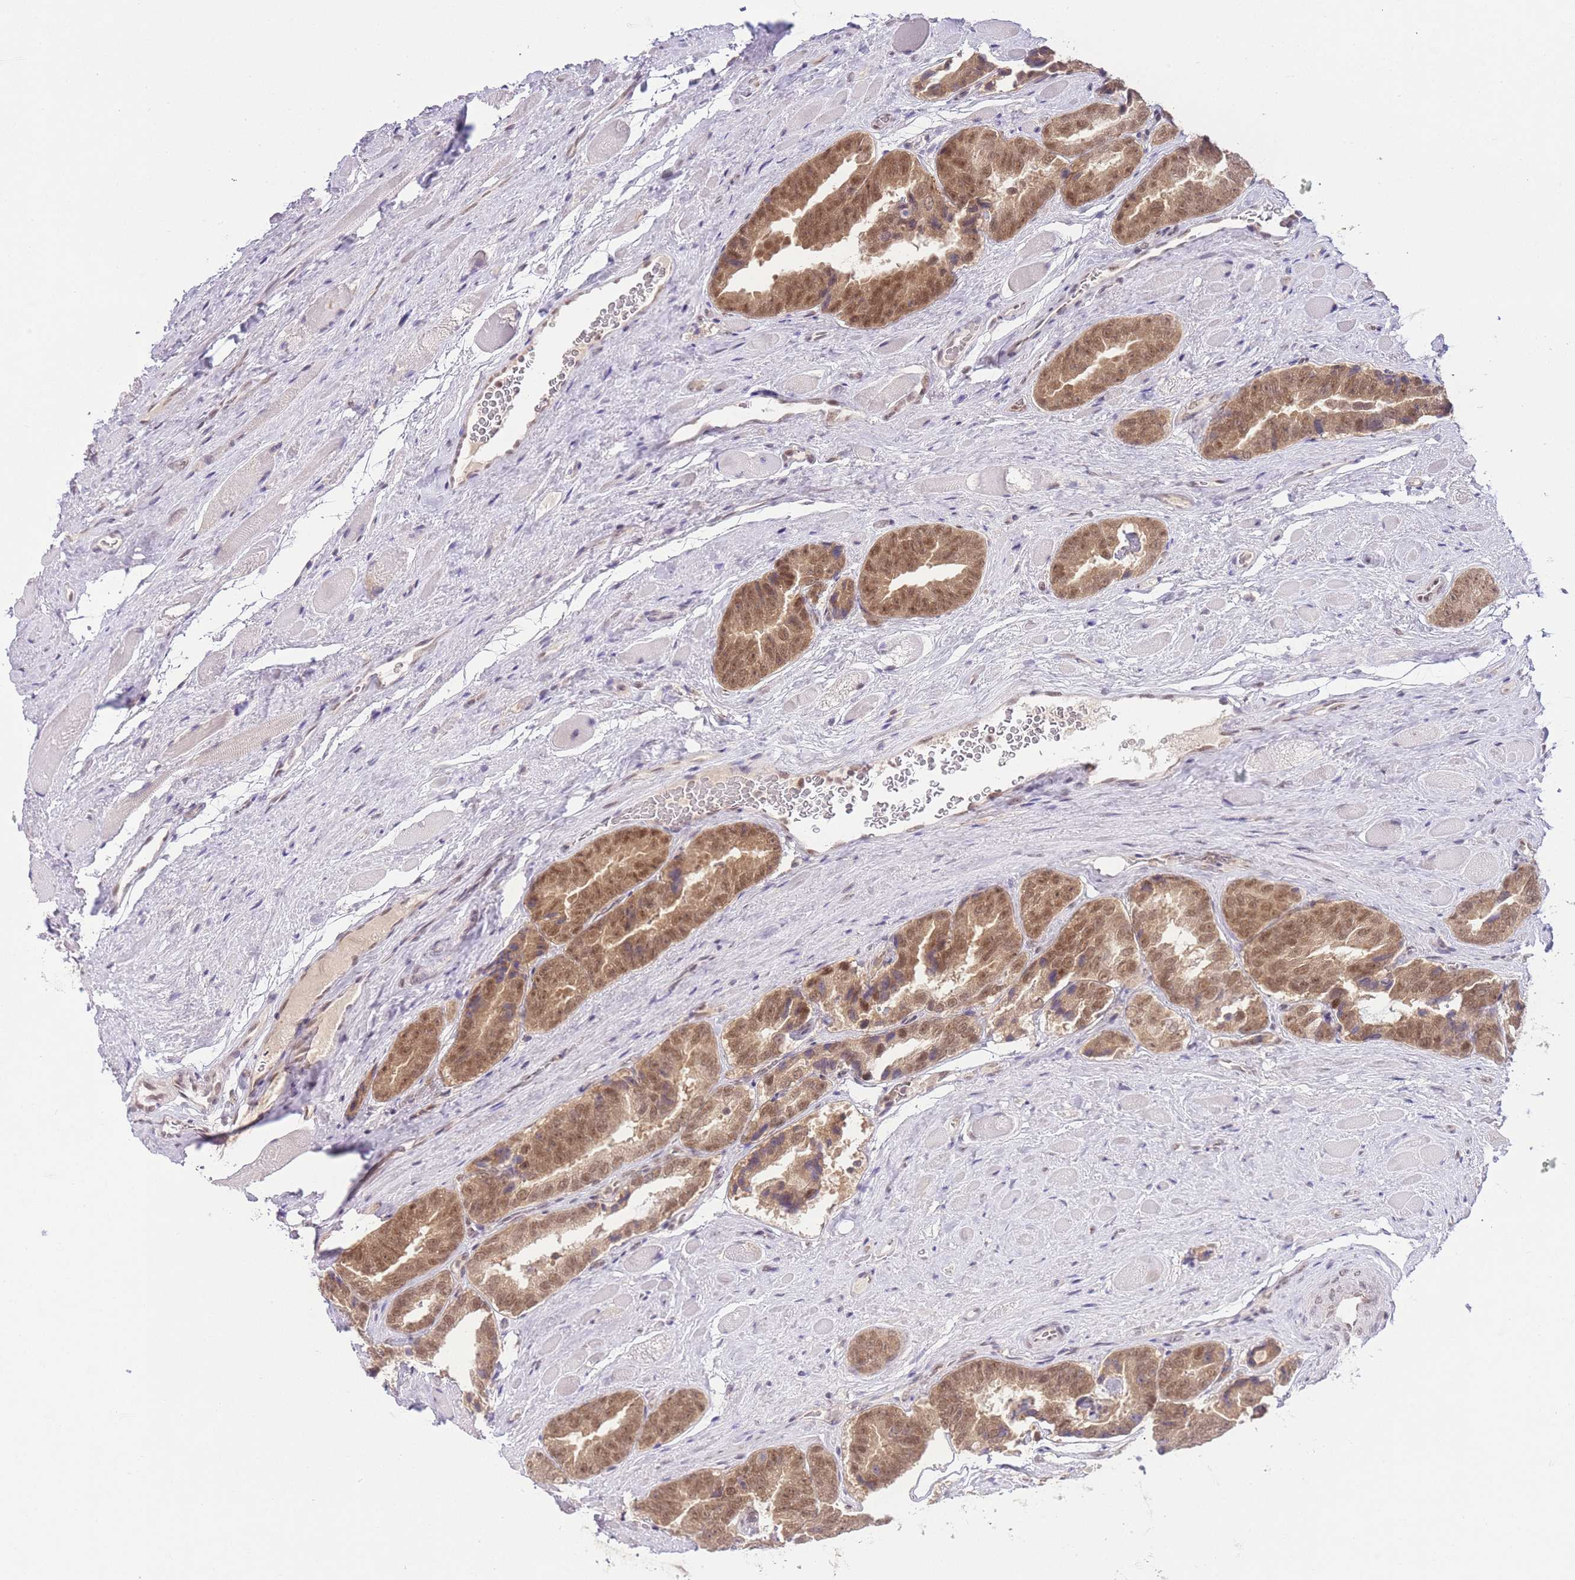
{"staining": {"intensity": "moderate", "quantity": ">75%", "location": "cytoplasmic/membranous,nuclear"}, "tissue": "prostate cancer", "cell_type": "Tumor cells", "image_type": "cancer", "snomed": [{"axis": "morphology", "description": "Adenocarcinoma, High grade"}, {"axis": "topography", "description": "Prostate"}], "caption": "An immunohistochemistry micrograph of tumor tissue is shown. Protein staining in brown shows moderate cytoplasmic/membranous and nuclear positivity in prostate cancer within tumor cells. The protein is shown in brown color, while the nuclei are stained blue.", "gene": "TMED3", "patient": {"sex": "male", "age": 72}}